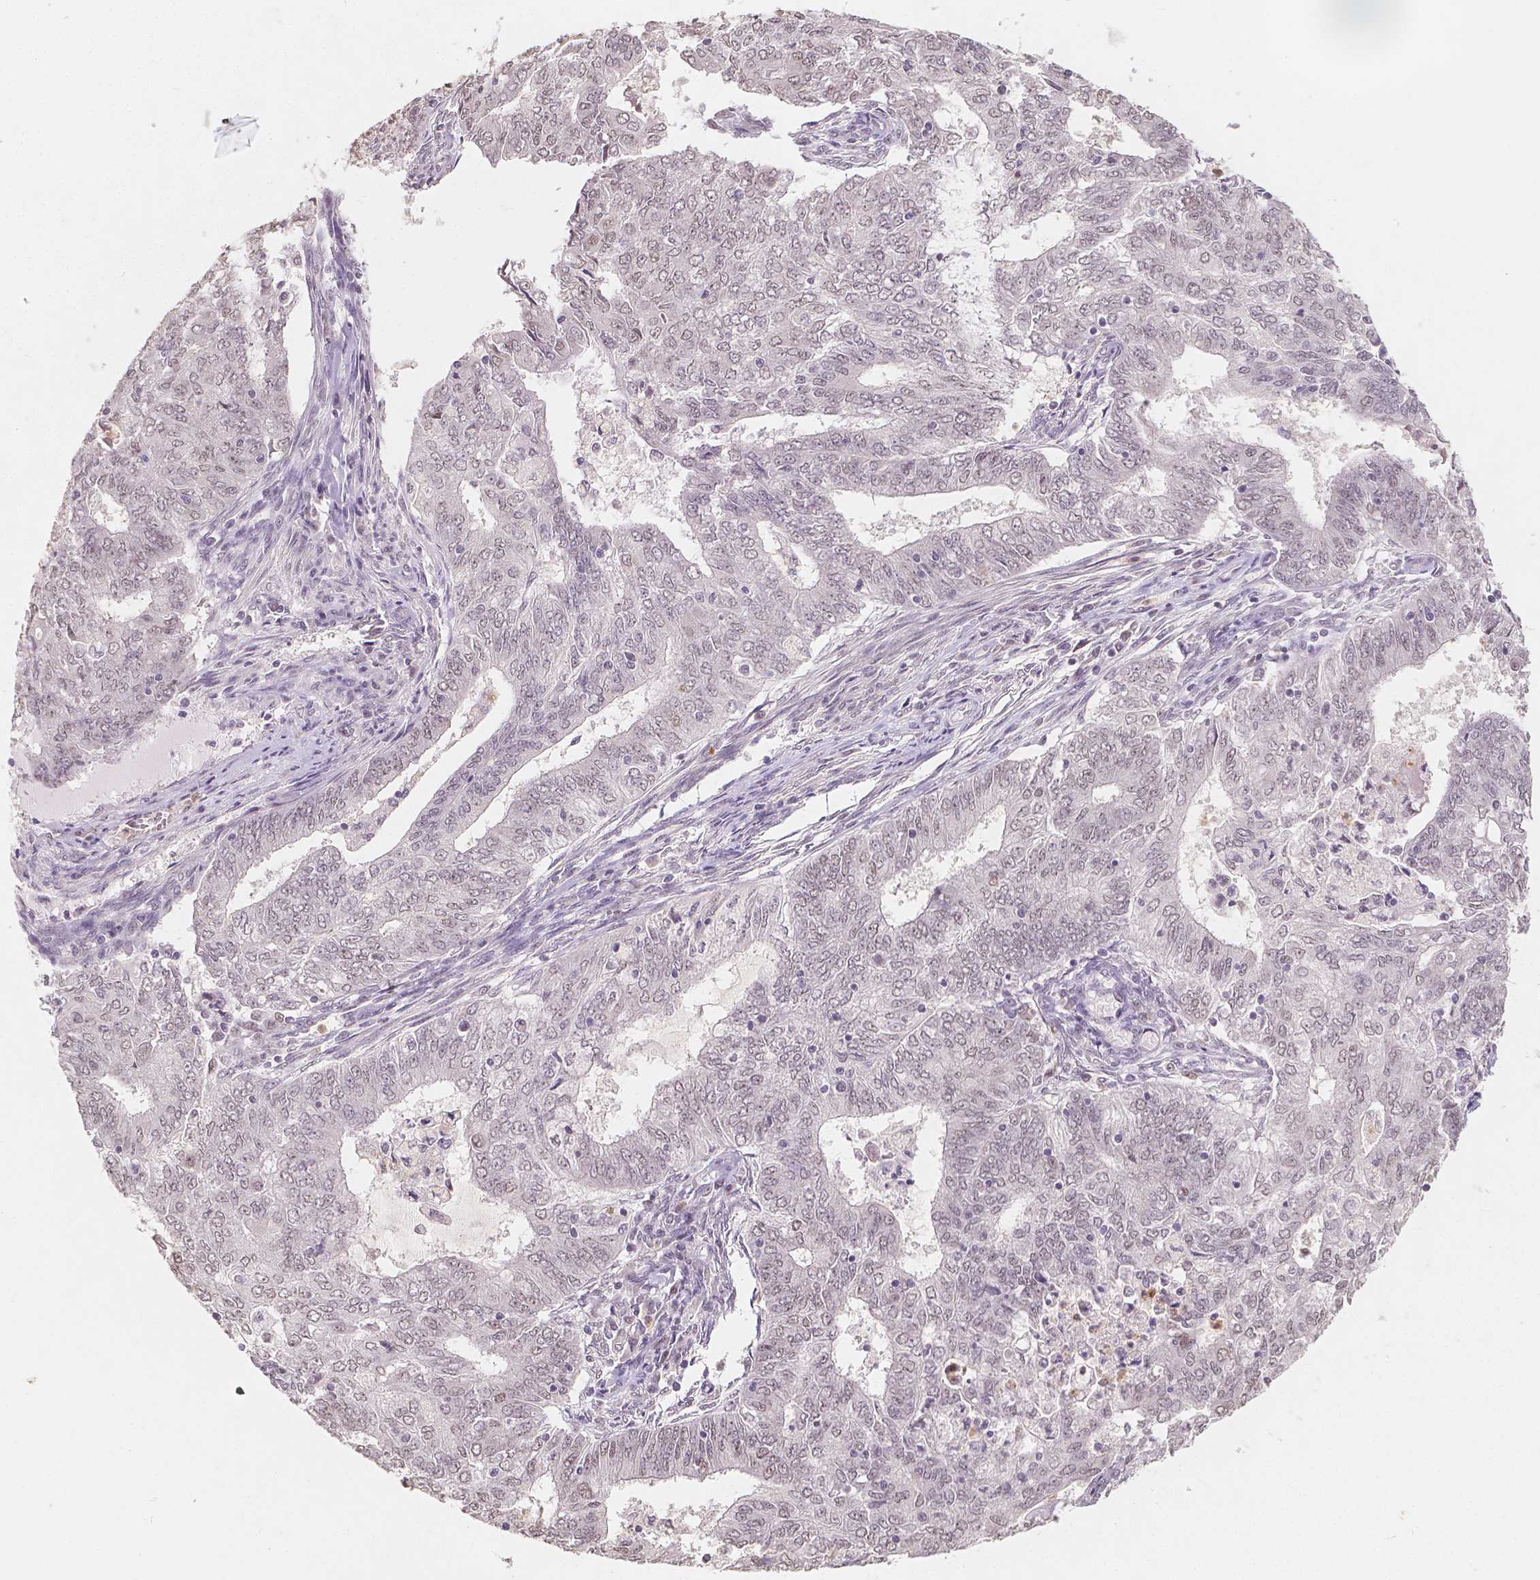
{"staining": {"intensity": "weak", "quantity": "25%-75%", "location": "nuclear"}, "tissue": "endometrial cancer", "cell_type": "Tumor cells", "image_type": "cancer", "snomed": [{"axis": "morphology", "description": "Adenocarcinoma, NOS"}, {"axis": "topography", "description": "Endometrium"}], "caption": "DAB immunohistochemical staining of endometrial adenocarcinoma reveals weak nuclear protein expression in about 25%-75% of tumor cells. Immunohistochemistry stains the protein in brown and the nuclei are stained blue.", "gene": "NOLC1", "patient": {"sex": "female", "age": 62}}